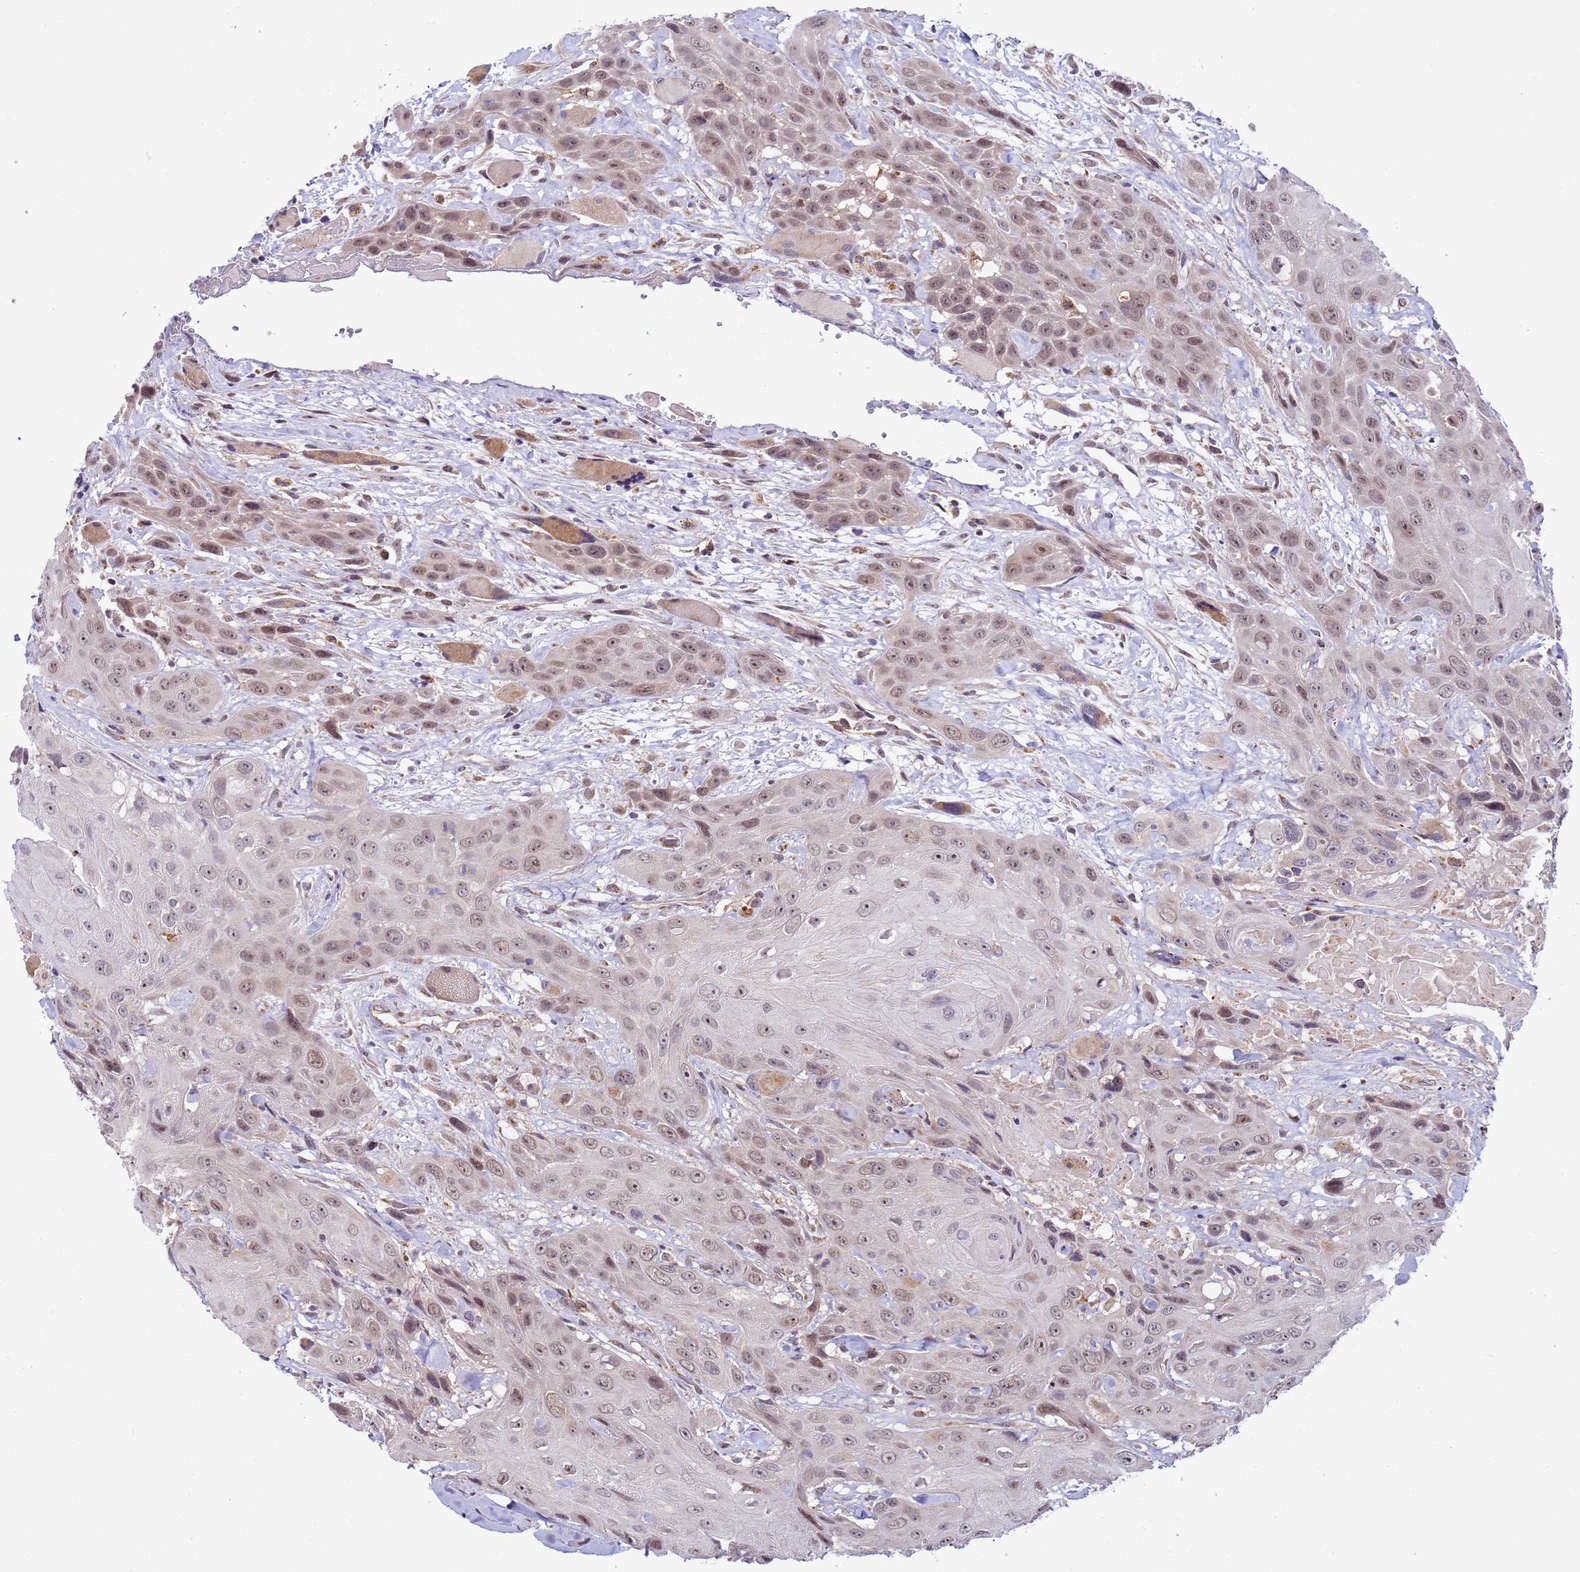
{"staining": {"intensity": "weak", "quantity": ">75%", "location": "nuclear"}, "tissue": "head and neck cancer", "cell_type": "Tumor cells", "image_type": "cancer", "snomed": [{"axis": "morphology", "description": "Squamous cell carcinoma, NOS"}, {"axis": "topography", "description": "Head-Neck"}], "caption": "A brown stain shows weak nuclear staining of a protein in human squamous cell carcinoma (head and neck) tumor cells.", "gene": "RAPGEF3", "patient": {"sex": "male", "age": 81}}